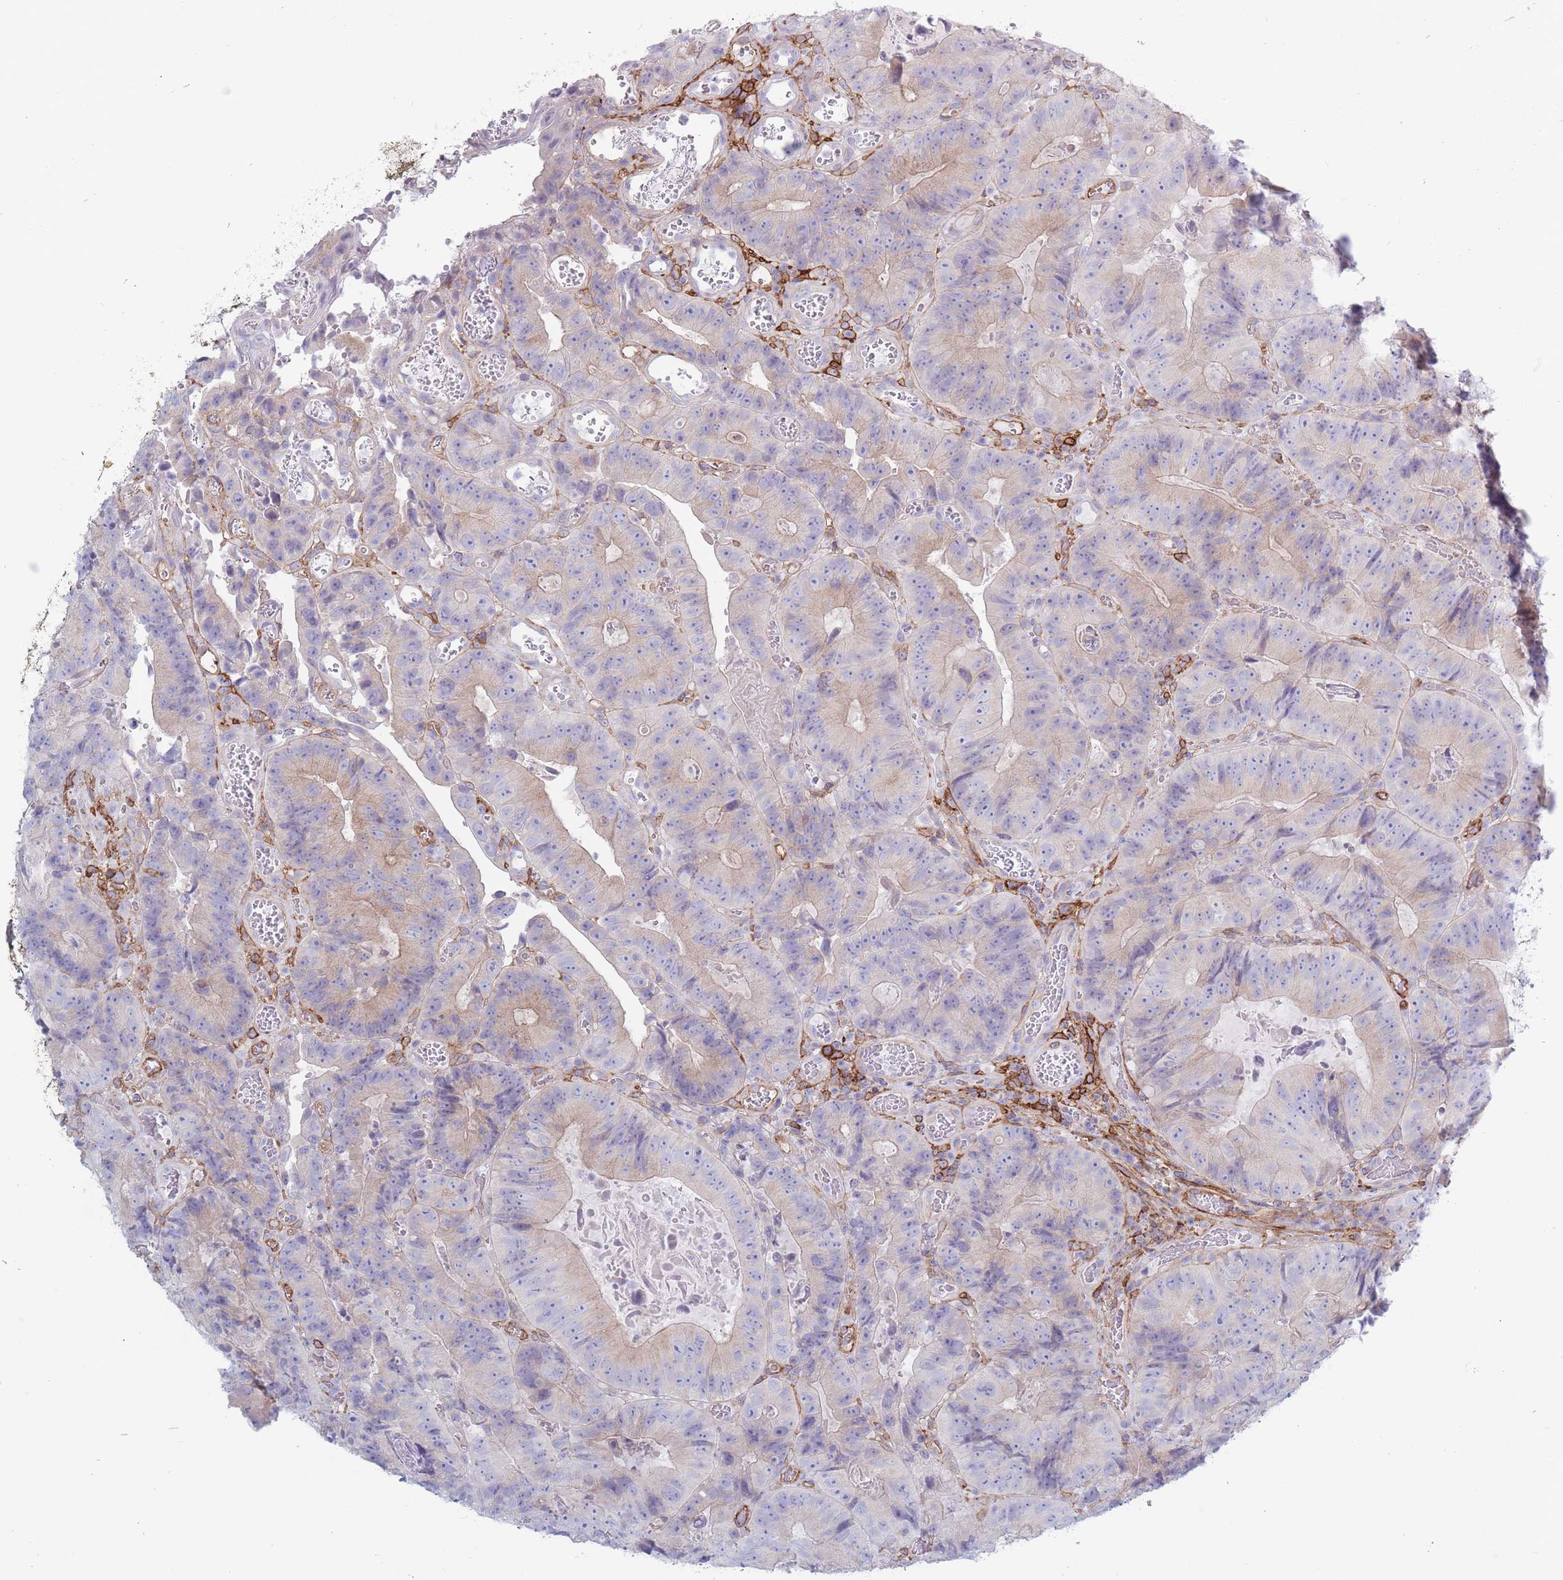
{"staining": {"intensity": "weak", "quantity": "25%-75%", "location": "cytoplasmic/membranous"}, "tissue": "colorectal cancer", "cell_type": "Tumor cells", "image_type": "cancer", "snomed": [{"axis": "morphology", "description": "Adenocarcinoma, NOS"}, {"axis": "topography", "description": "Colon"}], "caption": "Immunohistochemistry (IHC) (DAB) staining of human colorectal cancer (adenocarcinoma) demonstrates weak cytoplasmic/membranous protein staining in approximately 25%-75% of tumor cells.", "gene": "PLPP1", "patient": {"sex": "female", "age": 86}}